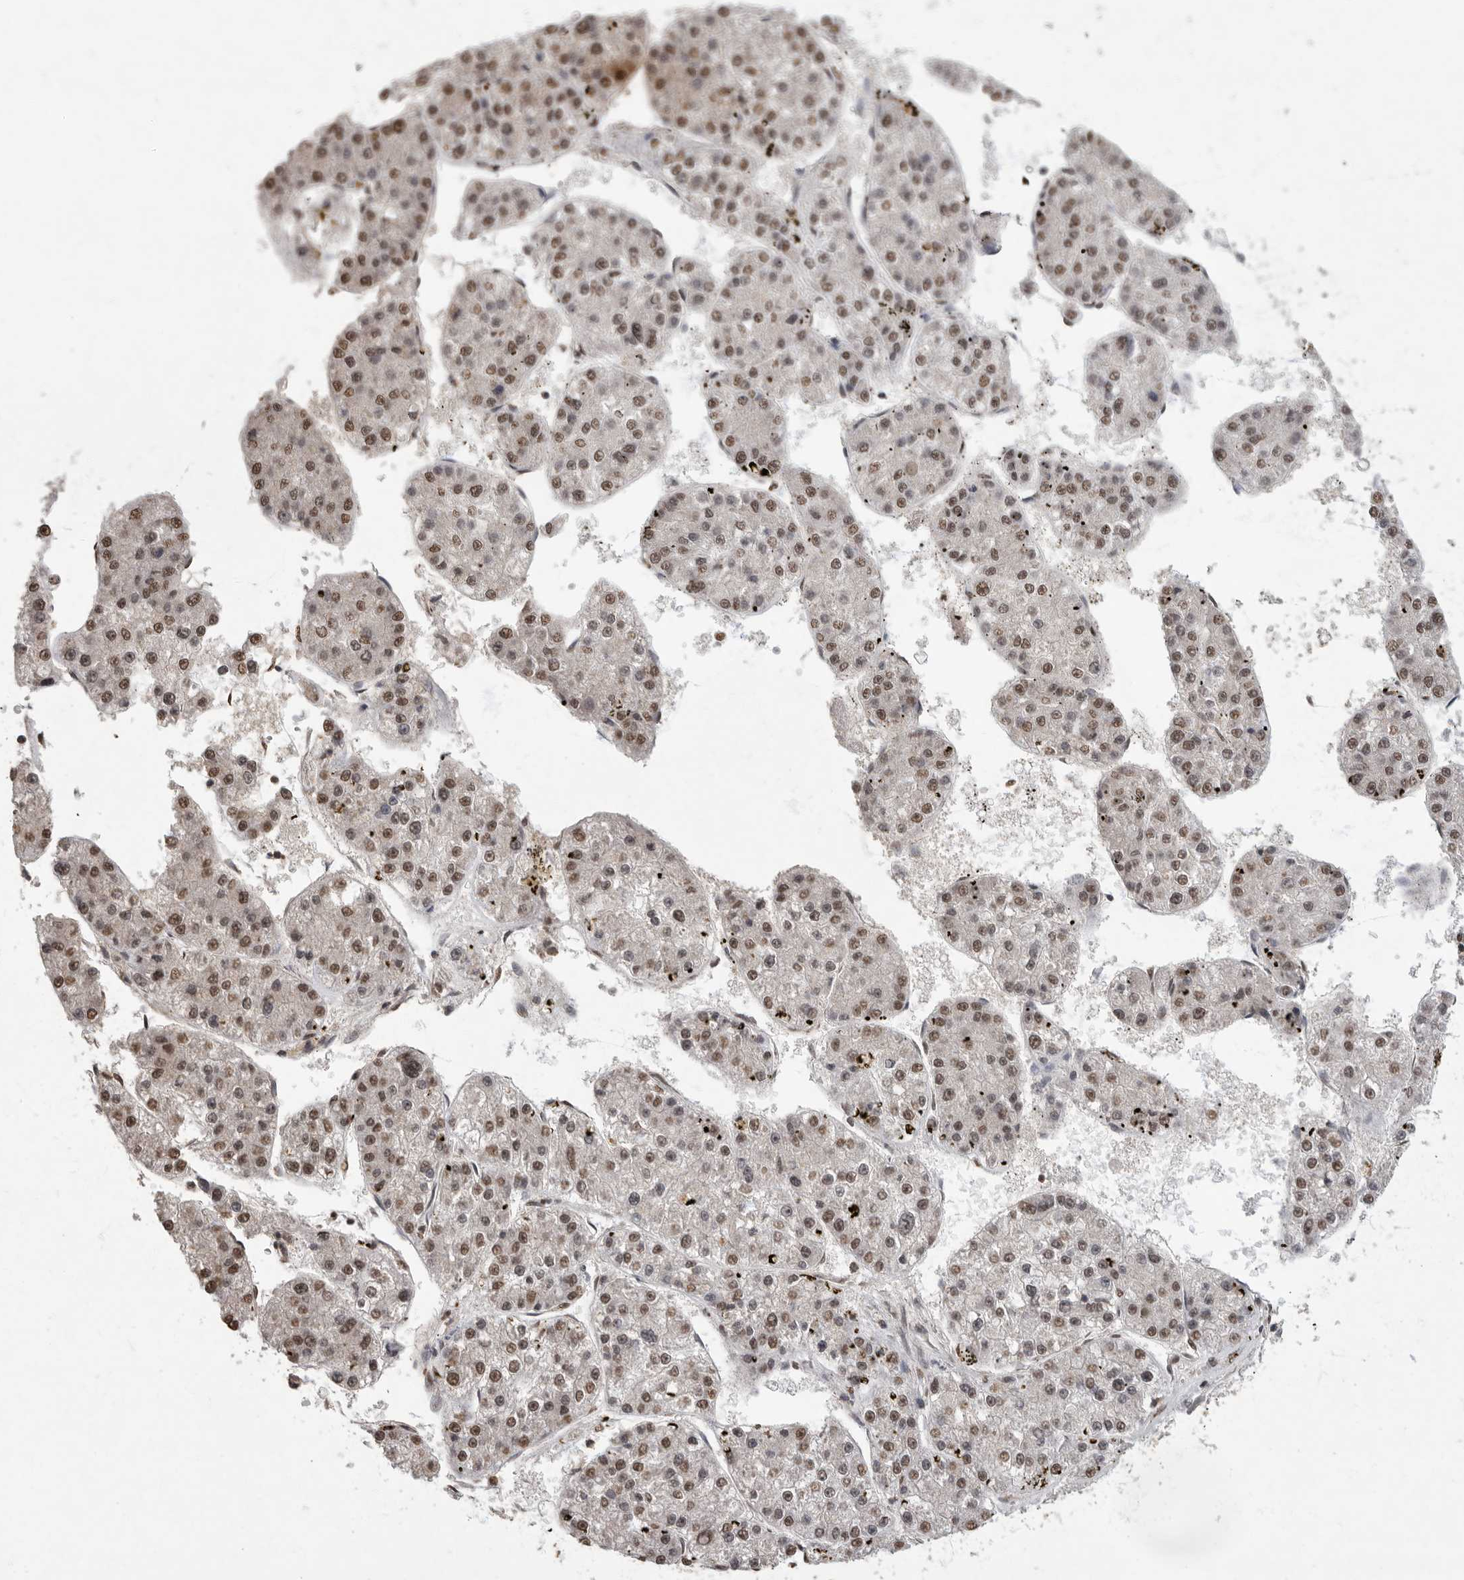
{"staining": {"intensity": "moderate", "quantity": ">75%", "location": "nuclear"}, "tissue": "liver cancer", "cell_type": "Tumor cells", "image_type": "cancer", "snomed": [{"axis": "morphology", "description": "Carcinoma, Hepatocellular, NOS"}, {"axis": "topography", "description": "Liver"}], "caption": "Liver cancer was stained to show a protein in brown. There is medium levels of moderate nuclear staining in approximately >75% of tumor cells.", "gene": "NBL1", "patient": {"sex": "female", "age": 73}}